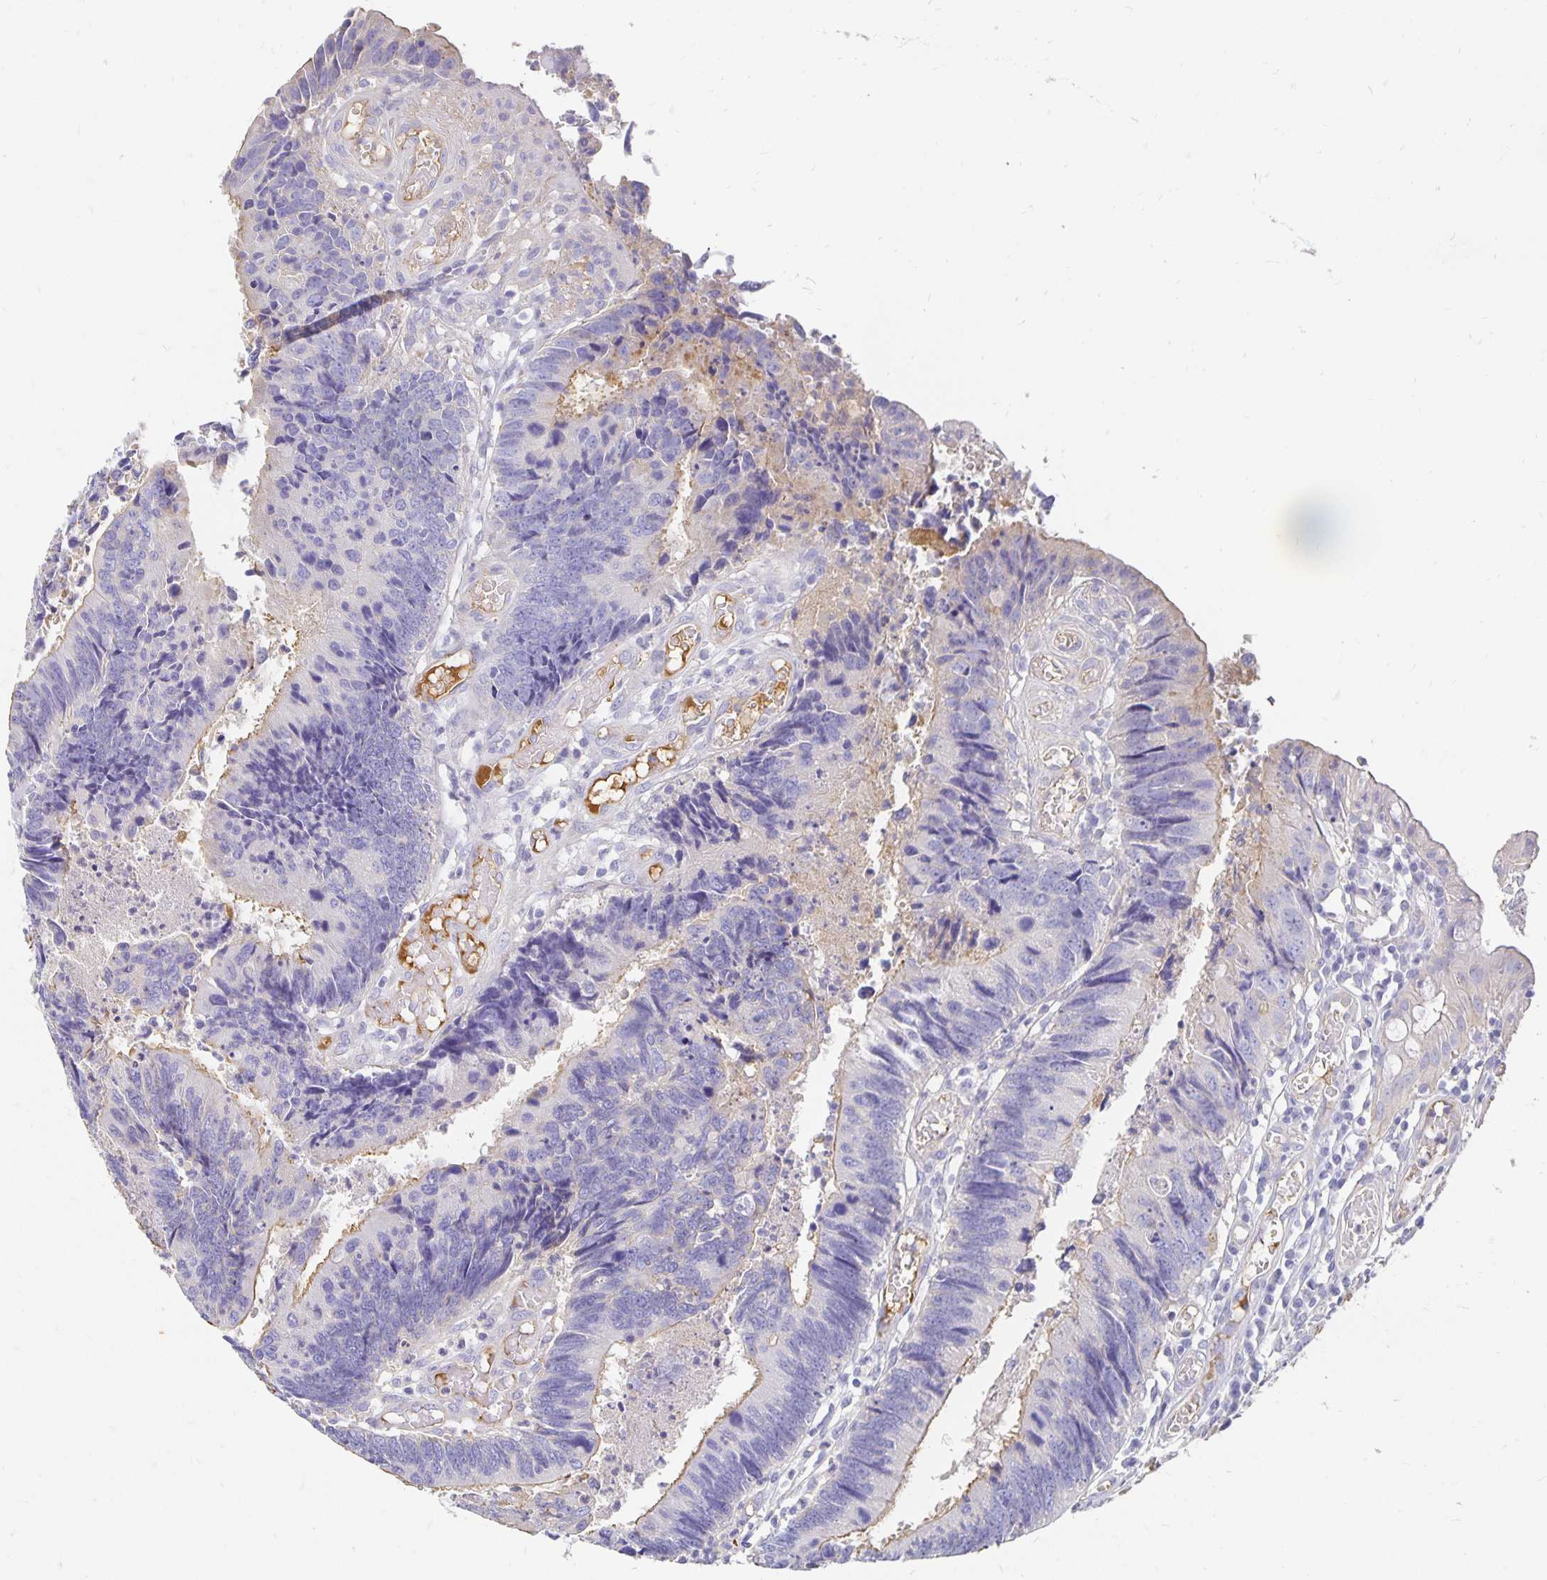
{"staining": {"intensity": "weak", "quantity": "<25%", "location": "cytoplasmic/membranous"}, "tissue": "colorectal cancer", "cell_type": "Tumor cells", "image_type": "cancer", "snomed": [{"axis": "morphology", "description": "Adenocarcinoma, NOS"}, {"axis": "topography", "description": "Colon"}], "caption": "This is an immunohistochemistry (IHC) photomicrograph of human colorectal adenocarcinoma. There is no staining in tumor cells.", "gene": "APOB", "patient": {"sex": "female", "age": 67}}